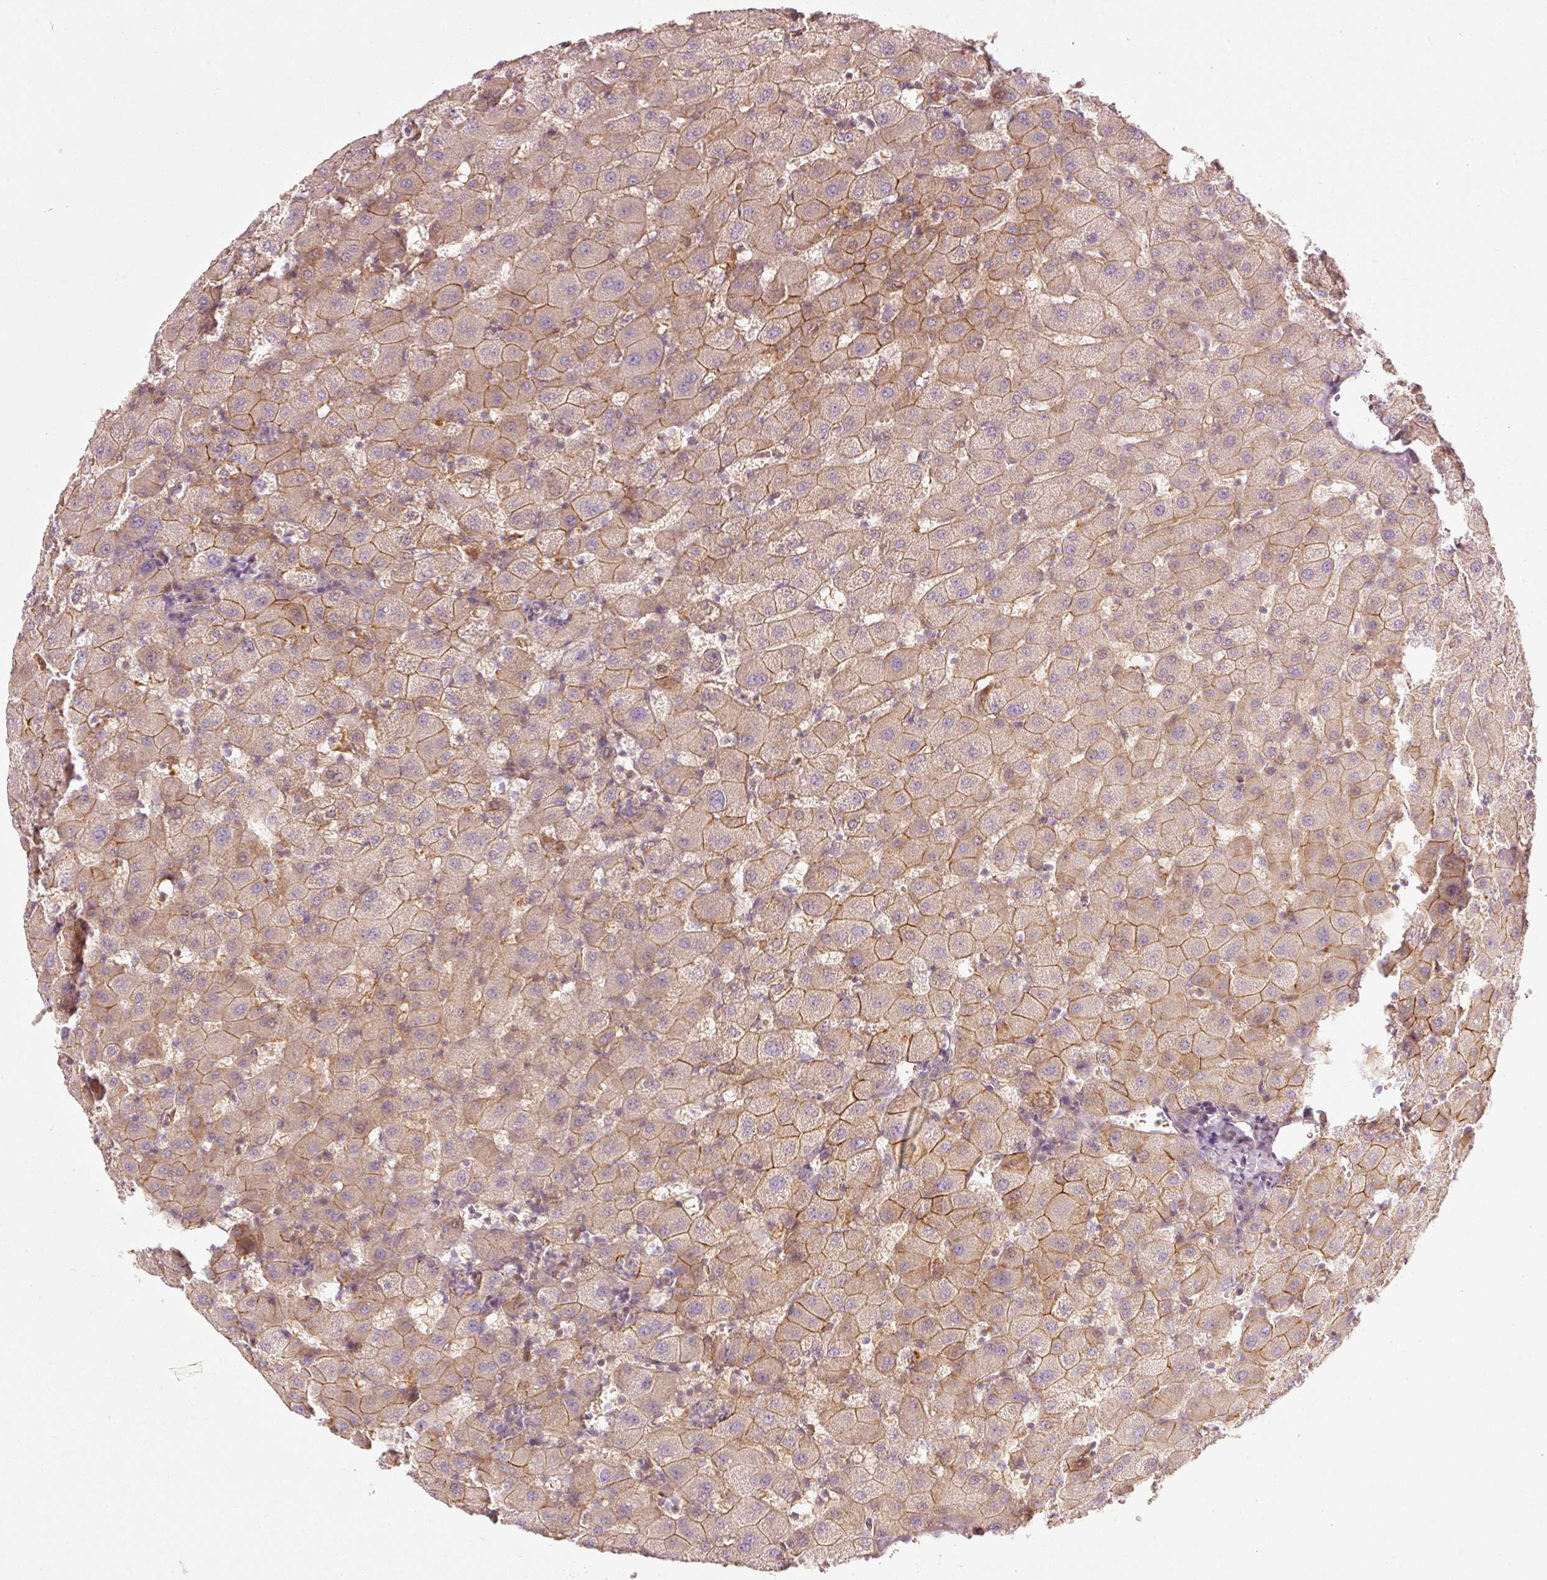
{"staining": {"intensity": "weak", "quantity": ">75%", "location": "cytoplasmic/membranous"}, "tissue": "liver", "cell_type": "Cholangiocytes", "image_type": "normal", "snomed": [{"axis": "morphology", "description": "Normal tissue, NOS"}, {"axis": "topography", "description": "Liver"}], "caption": "Immunohistochemistry (IHC) micrograph of benign liver stained for a protein (brown), which demonstrates low levels of weak cytoplasmic/membranous expression in approximately >75% of cholangiocytes.", "gene": "KCNQ1", "patient": {"sex": "female", "age": 63}}